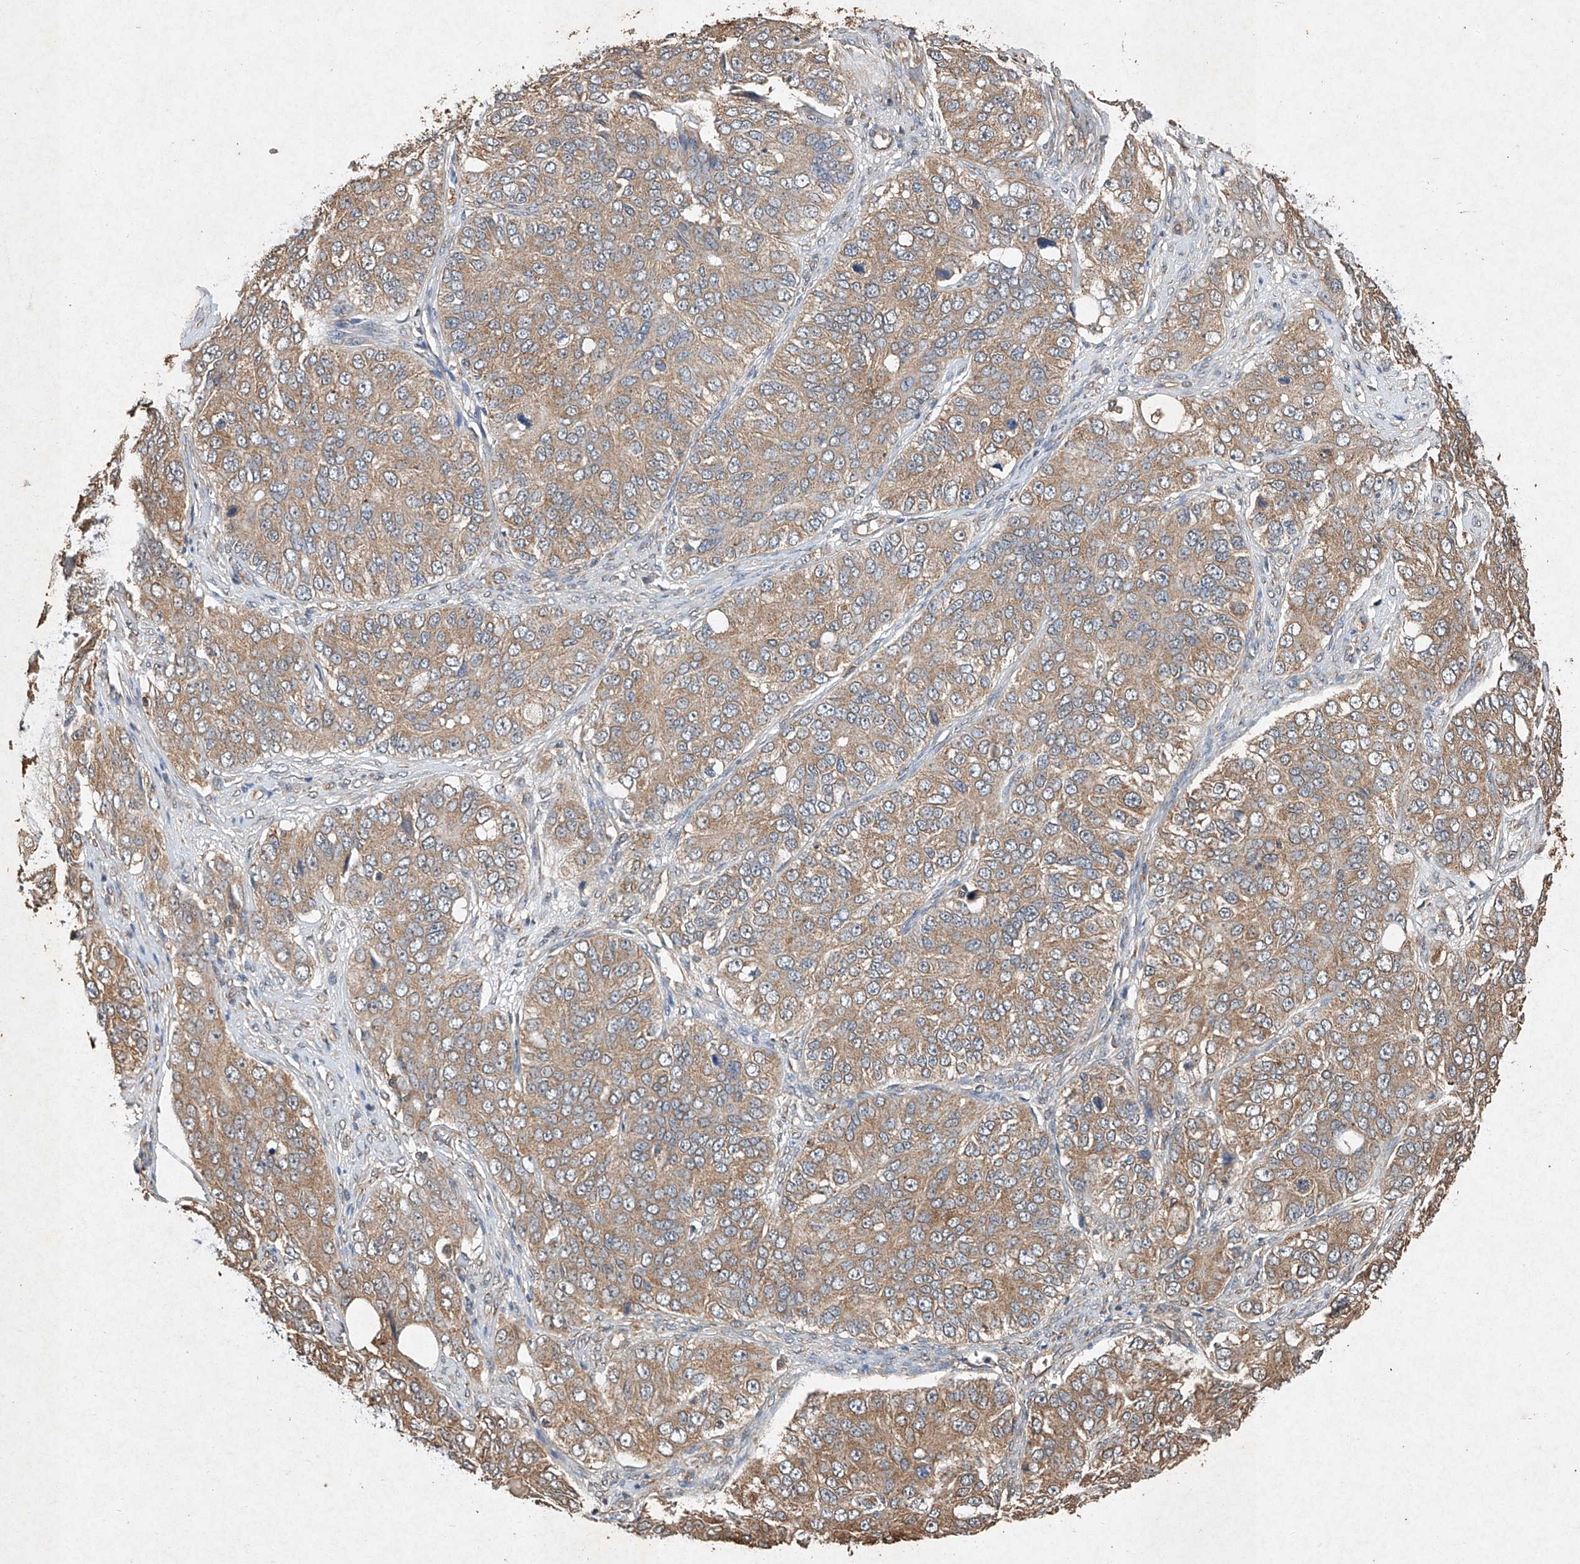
{"staining": {"intensity": "moderate", "quantity": ">75%", "location": "cytoplasmic/membranous"}, "tissue": "ovarian cancer", "cell_type": "Tumor cells", "image_type": "cancer", "snomed": [{"axis": "morphology", "description": "Carcinoma, endometroid"}, {"axis": "topography", "description": "Ovary"}], "caption": "Immunohistochemical staining of ovarian endometroid carcinoma demonstrates medium levels of moderate cytoplasmic/membranous staining in about >75% of tumor cells.", "gene": "STK3", "patient": {"sex": "female", "age": 51}}